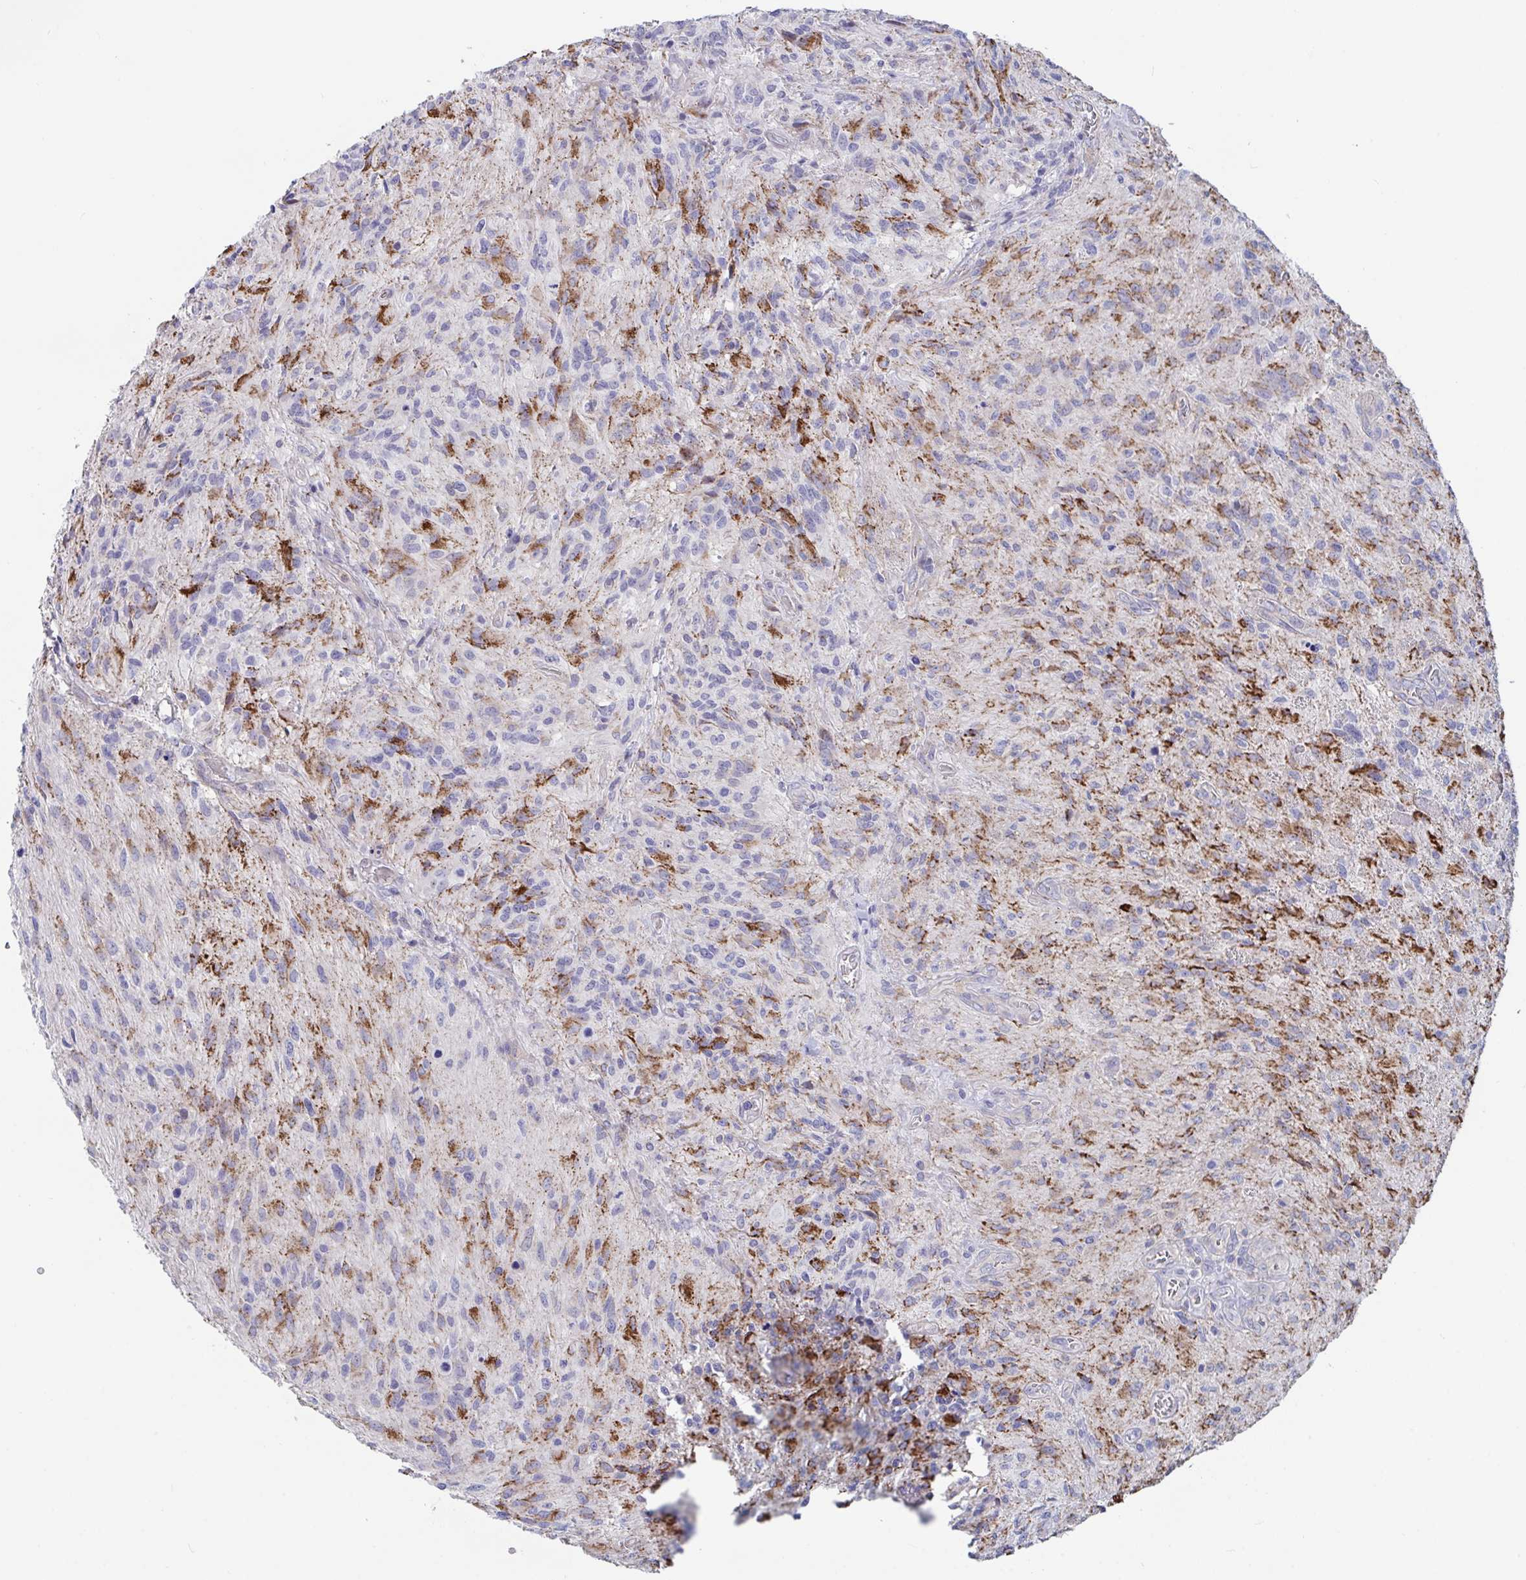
{"staining": {"intensity": "strong", "quantity": "25%-75%", "location": "cytoplasmic/membranous"}, "tissue": "glioma", "cell_type": "Tumor cells", "image_type": "cancer", "snomed": [{"axis": "morphology", "description": "Glioma, malignant, High grade"}, {"axis": "topography", "description": "Brain"}], "caption": "IHC micrograph of neoplastic tissue: glioma stained using immunohistochemistry shows high levels of strong protein expression localized specifically in the cytoplasmic/membranous of tumor cells, appearing as a cytoplasmic/membranous brown color.", "gene": "FAM156B", "patient": {"sex": "male", "age": 47}}